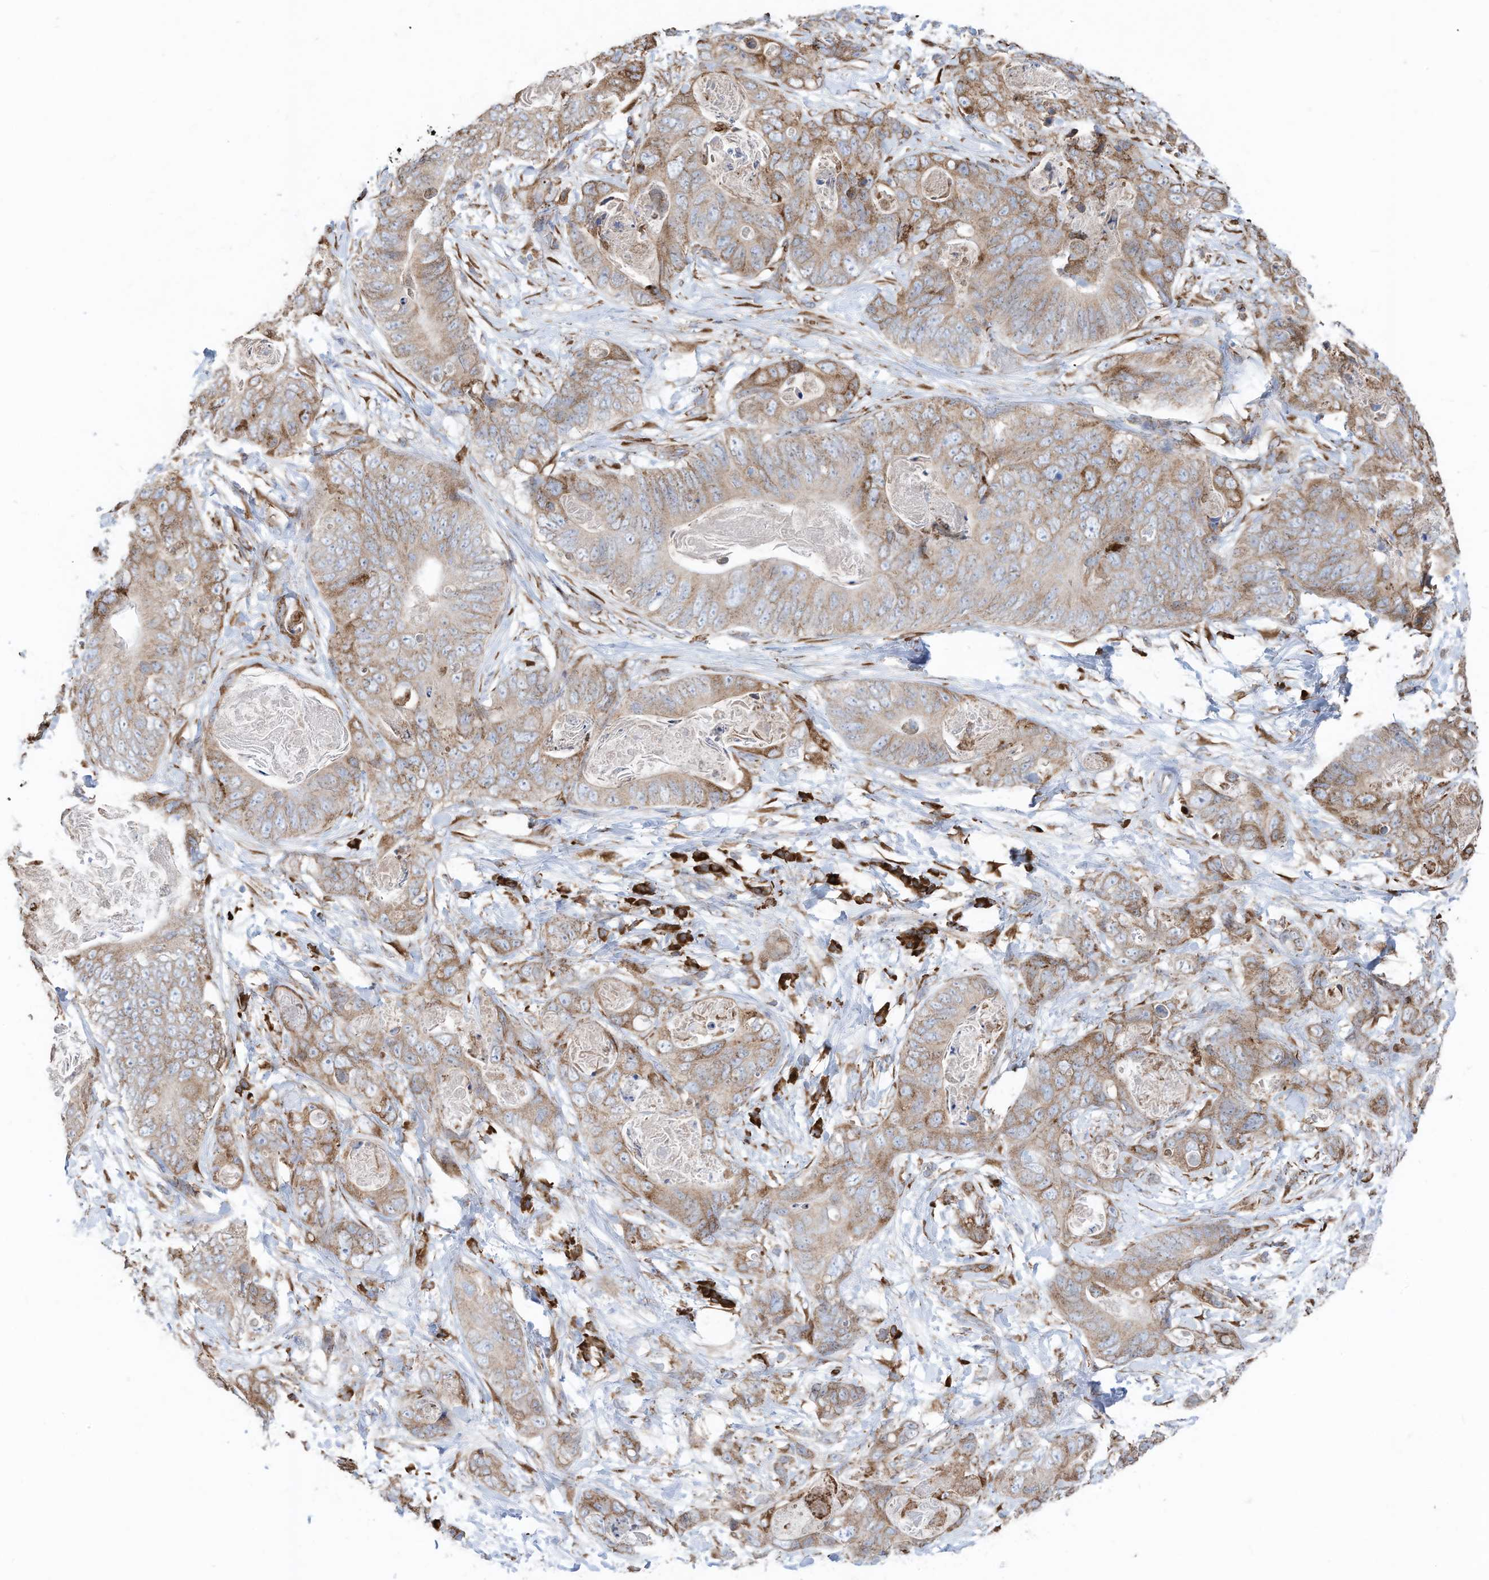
{"staining": {"intensity": "moderate", "quantity": "25%-75%", "location": "cytoplasmic/membranous"}, "tissue": "stomach cancer", "cell_type": "Tumor cells", "image_type": "cancer", "snomed": [{"axis": "morphology", "description": "Adenocarcinoma, NOS"}, {"axis": "topography", "description": "Stomach"}], "caption": "Immunohistochemistry (IHC) histopathology image of stomach adenocarcinoma stained for a protein (brown), which reveals medium levels of moderate cytoplasmic/membranous expression in approximately 25%-75% of tumor cells.", "gene": "ZNF354C", "patient": {"sex": "female", "age": 89}}